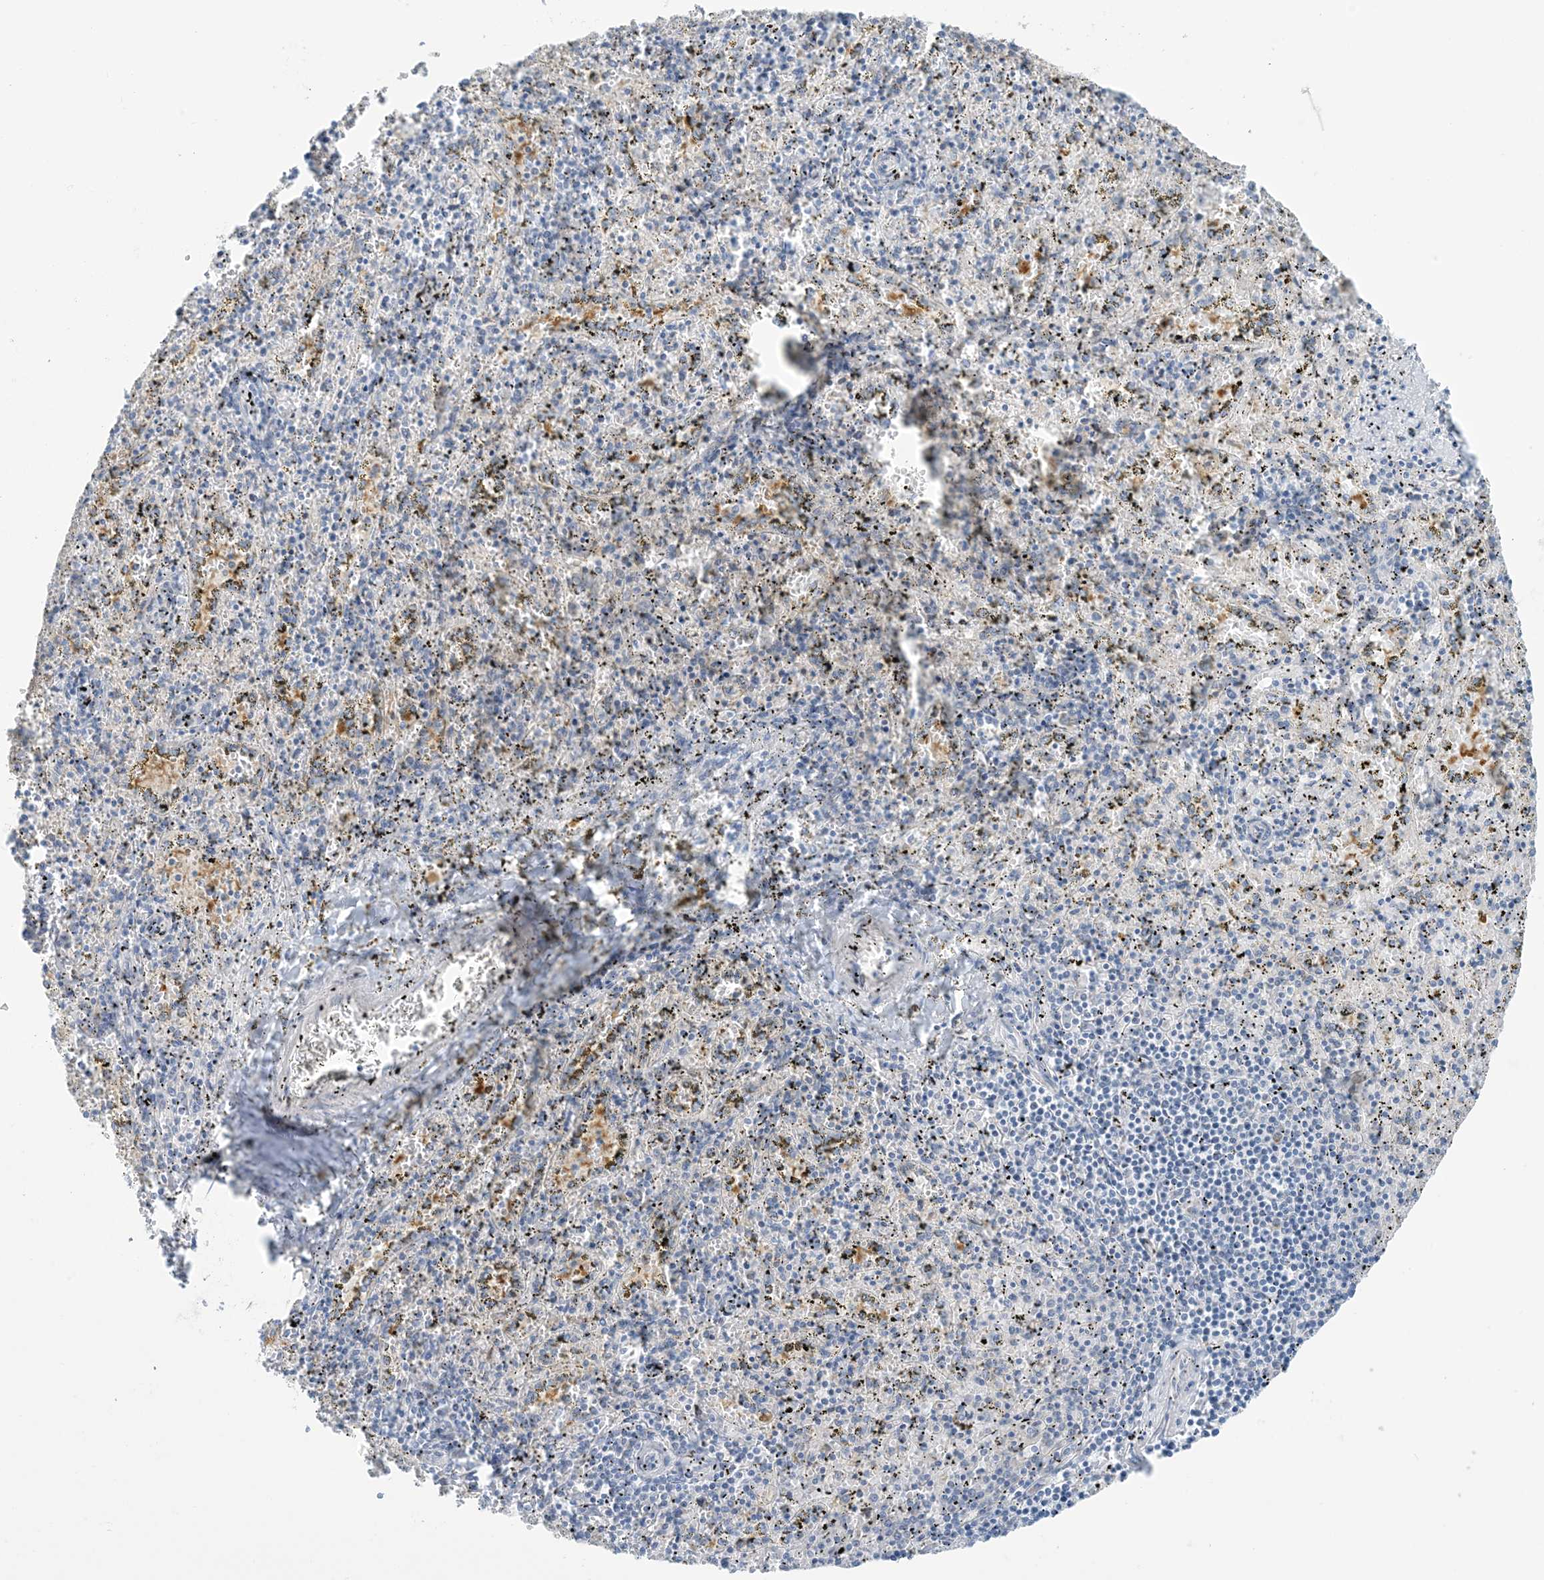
{"staining": {"intensity": "negative", "quantity": "none", "location": "none"}, "tissue": "spleen", "cell_type": "Cells in red pulp", "image_type": "normal", "snomed": [{"axis": "morphology", "description": "Normal tissue, NOS"}, {"axis": "topography", "description": "Spleen"}], "caption": "Cells in red pulp show no significant positivity in unremarkable spleen. (DAB immunohistochemistry, high magnification).", "gene": "MRPS18A", "patient": {"sex": "male", "age": 11}}